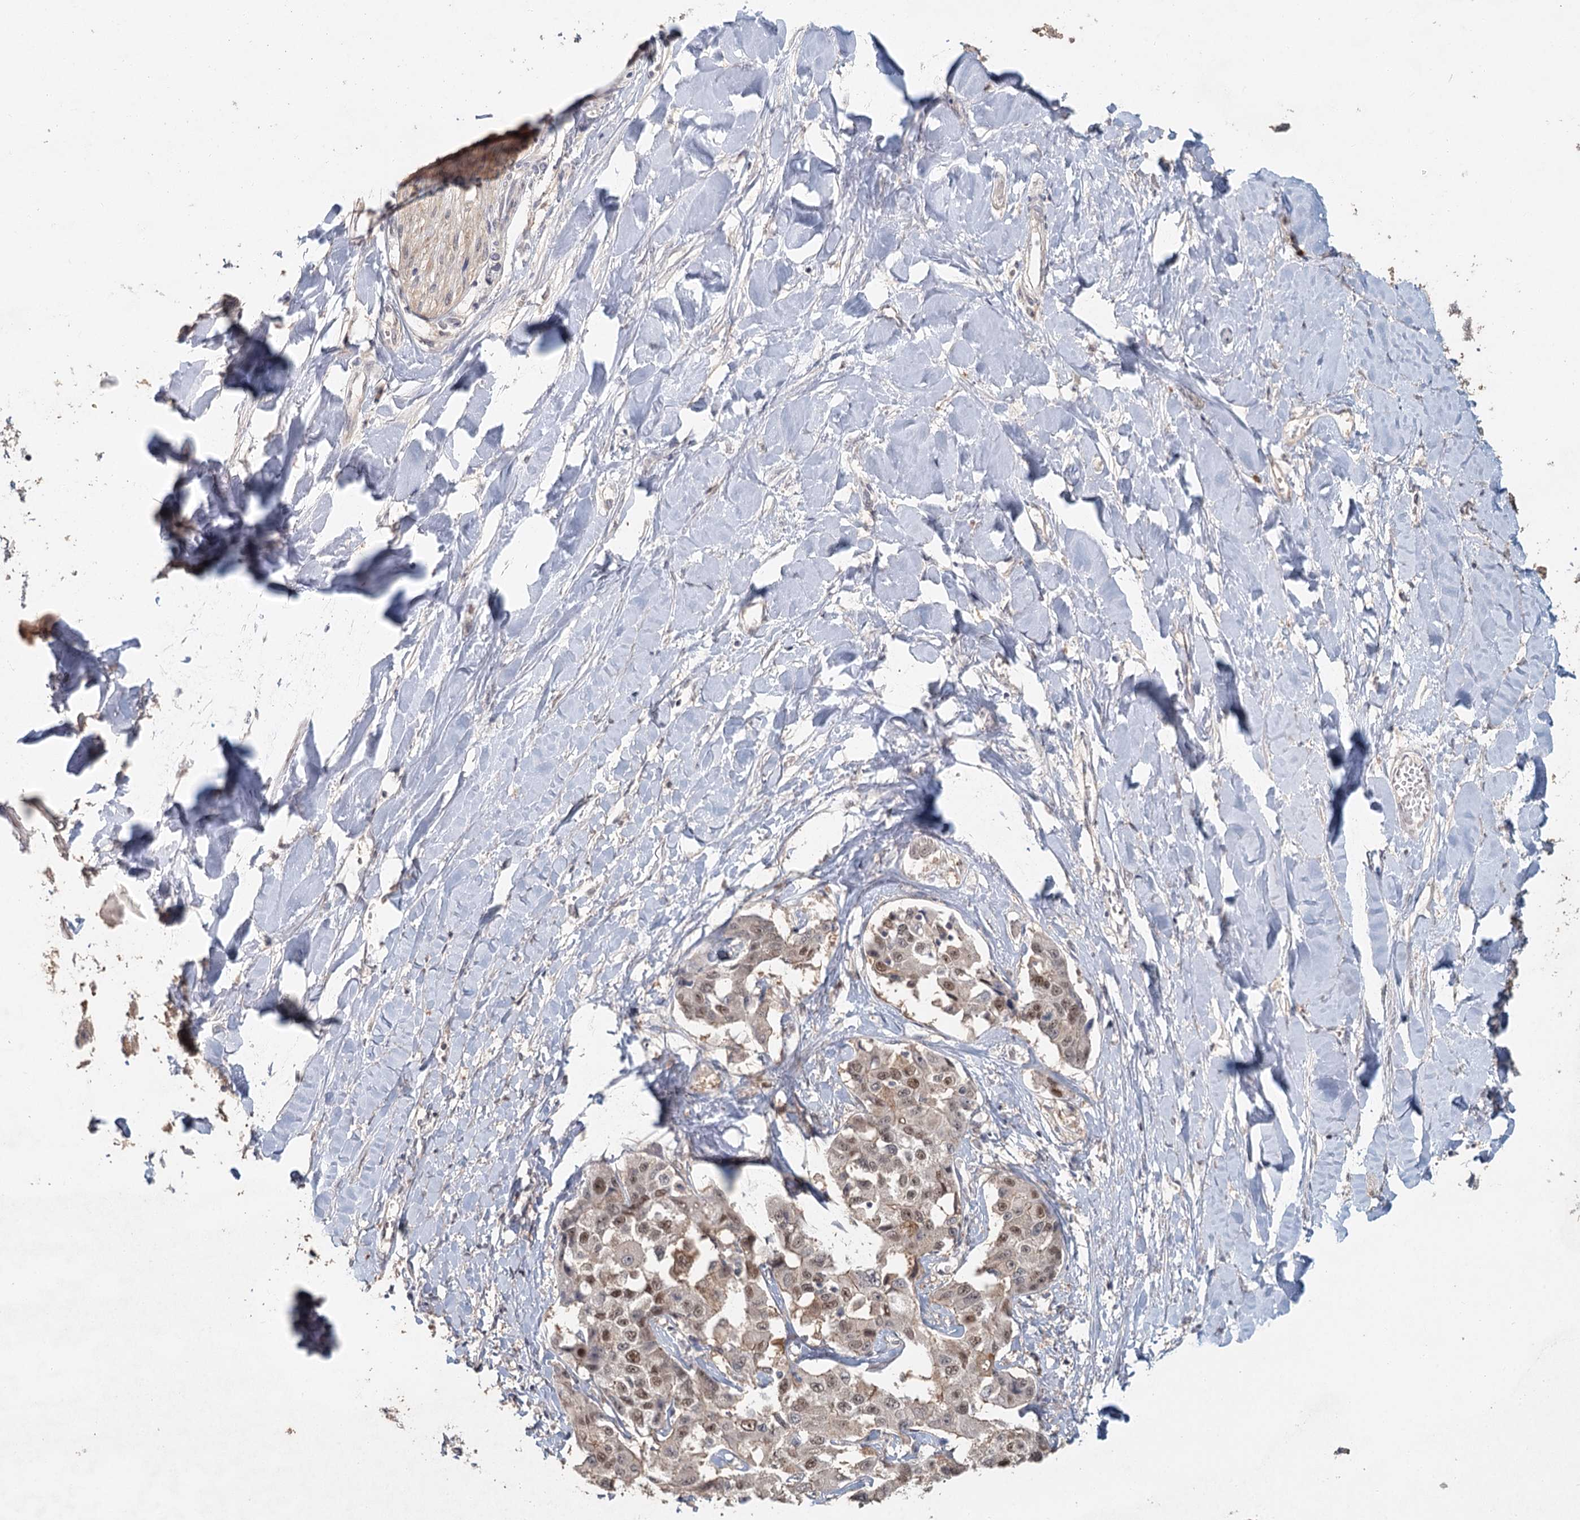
{"staining": {"intensity": "moderate", "quantity": ">75%", "location": "nuclear"}, "tissue": "liver cancer", "cell_type": "Tumor cells", "image_type": "cancer", "snomed": [{"axis": "morphology", "description": "Cholangiocarcinoma"}, {"axis": "topography", "description": "Liver"}], "caption": "Human cholangiocarcinoma (liver) stained with a brown dye displays moderate nuclear positive positivity in approximately >75% of tumor cells.", "gene": "ADK", "patient": {"sex": "male", "age": 59}}